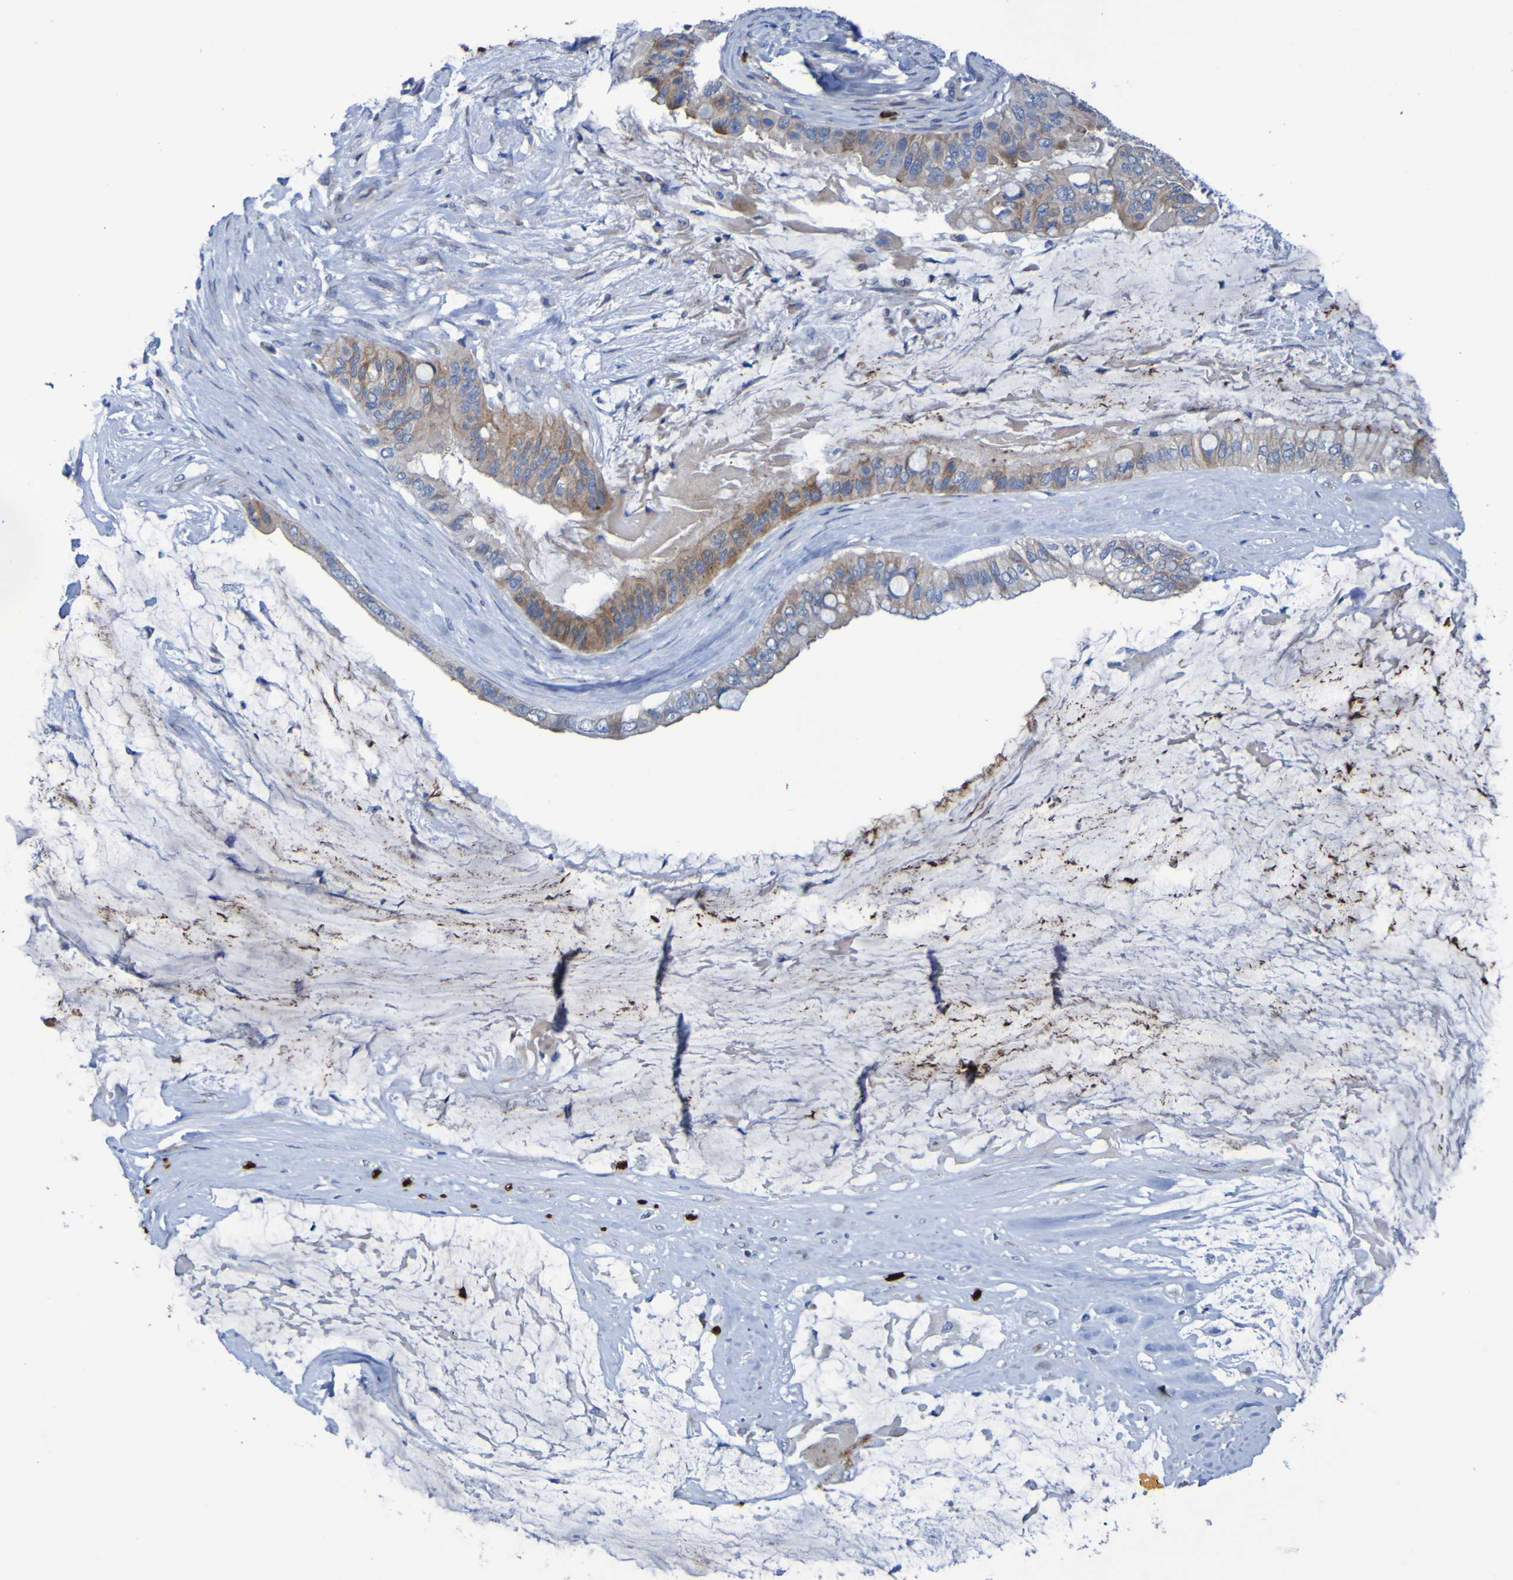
{"staining": {"intensity": "moderate", "quantity": ">75%", "location": "cytoplasmic/membranous"}, "tissue": "ovarian cancer", "cell_type": "Tumor cells", "image_type": "cancer", "snomed": [{"axis": "morphology", "description": "Cystadenocarcinoma, mucinous, NOS"}, {"axis": "topography", "description": "Ovary"}], "caption": "Mucinous cystadenocarcinoma (ovarian) stained with a protein marker exhibits moderate staining in tumor cells.", "gene": "C11orf24", "patient": {"sex": "female", "age": 80}}